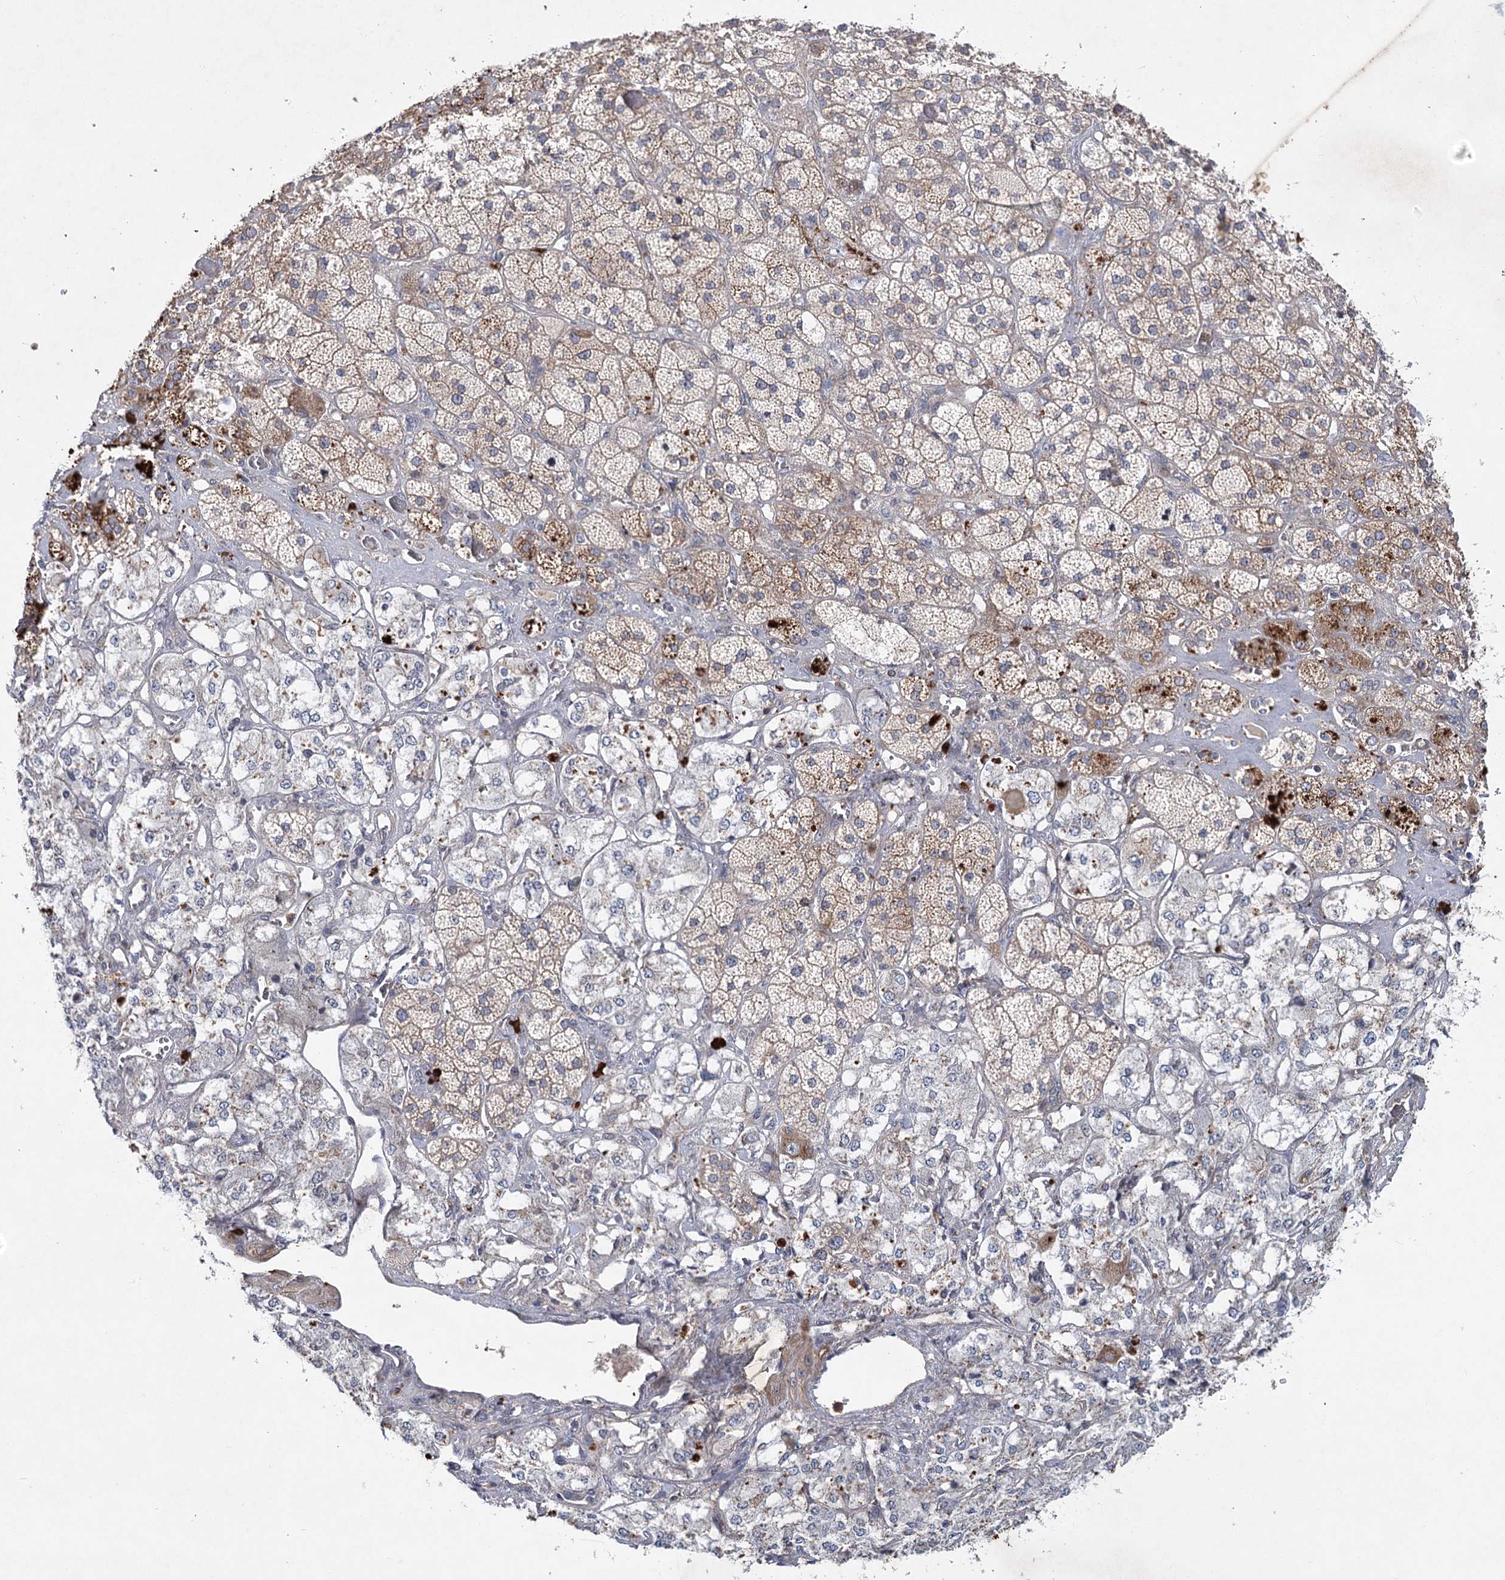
{"staining": {"intensity": "moderate", "quantity": "25%-75%", "location": "cytoplasmic/membranous,nuclear"}, "tissue": "adrenal gland", "cell_type": "Glandular cells", "image_type": "normal", "snomed": [{"axis": "morphology", "description": "Normal tissue, NOS"}, {"axis": "topography", "description": "Adrenal gland"}], "caption": "An immunohistochemistry photomicrograph of benign tissue is shown. Protein staining in brown labels moderate cytoplasmic/membranous,nuclear positivity in adrenal gland within glandular cells. The staining was performed using DAB (3,3'-diaminobenzidine) to visualize the protein expression in brown, while the nuclei were stained in blue with hematoxylin (Magnification: 20x).", "gene": "MAP3K13", "patient": {"sex": "male", "age": 57}}